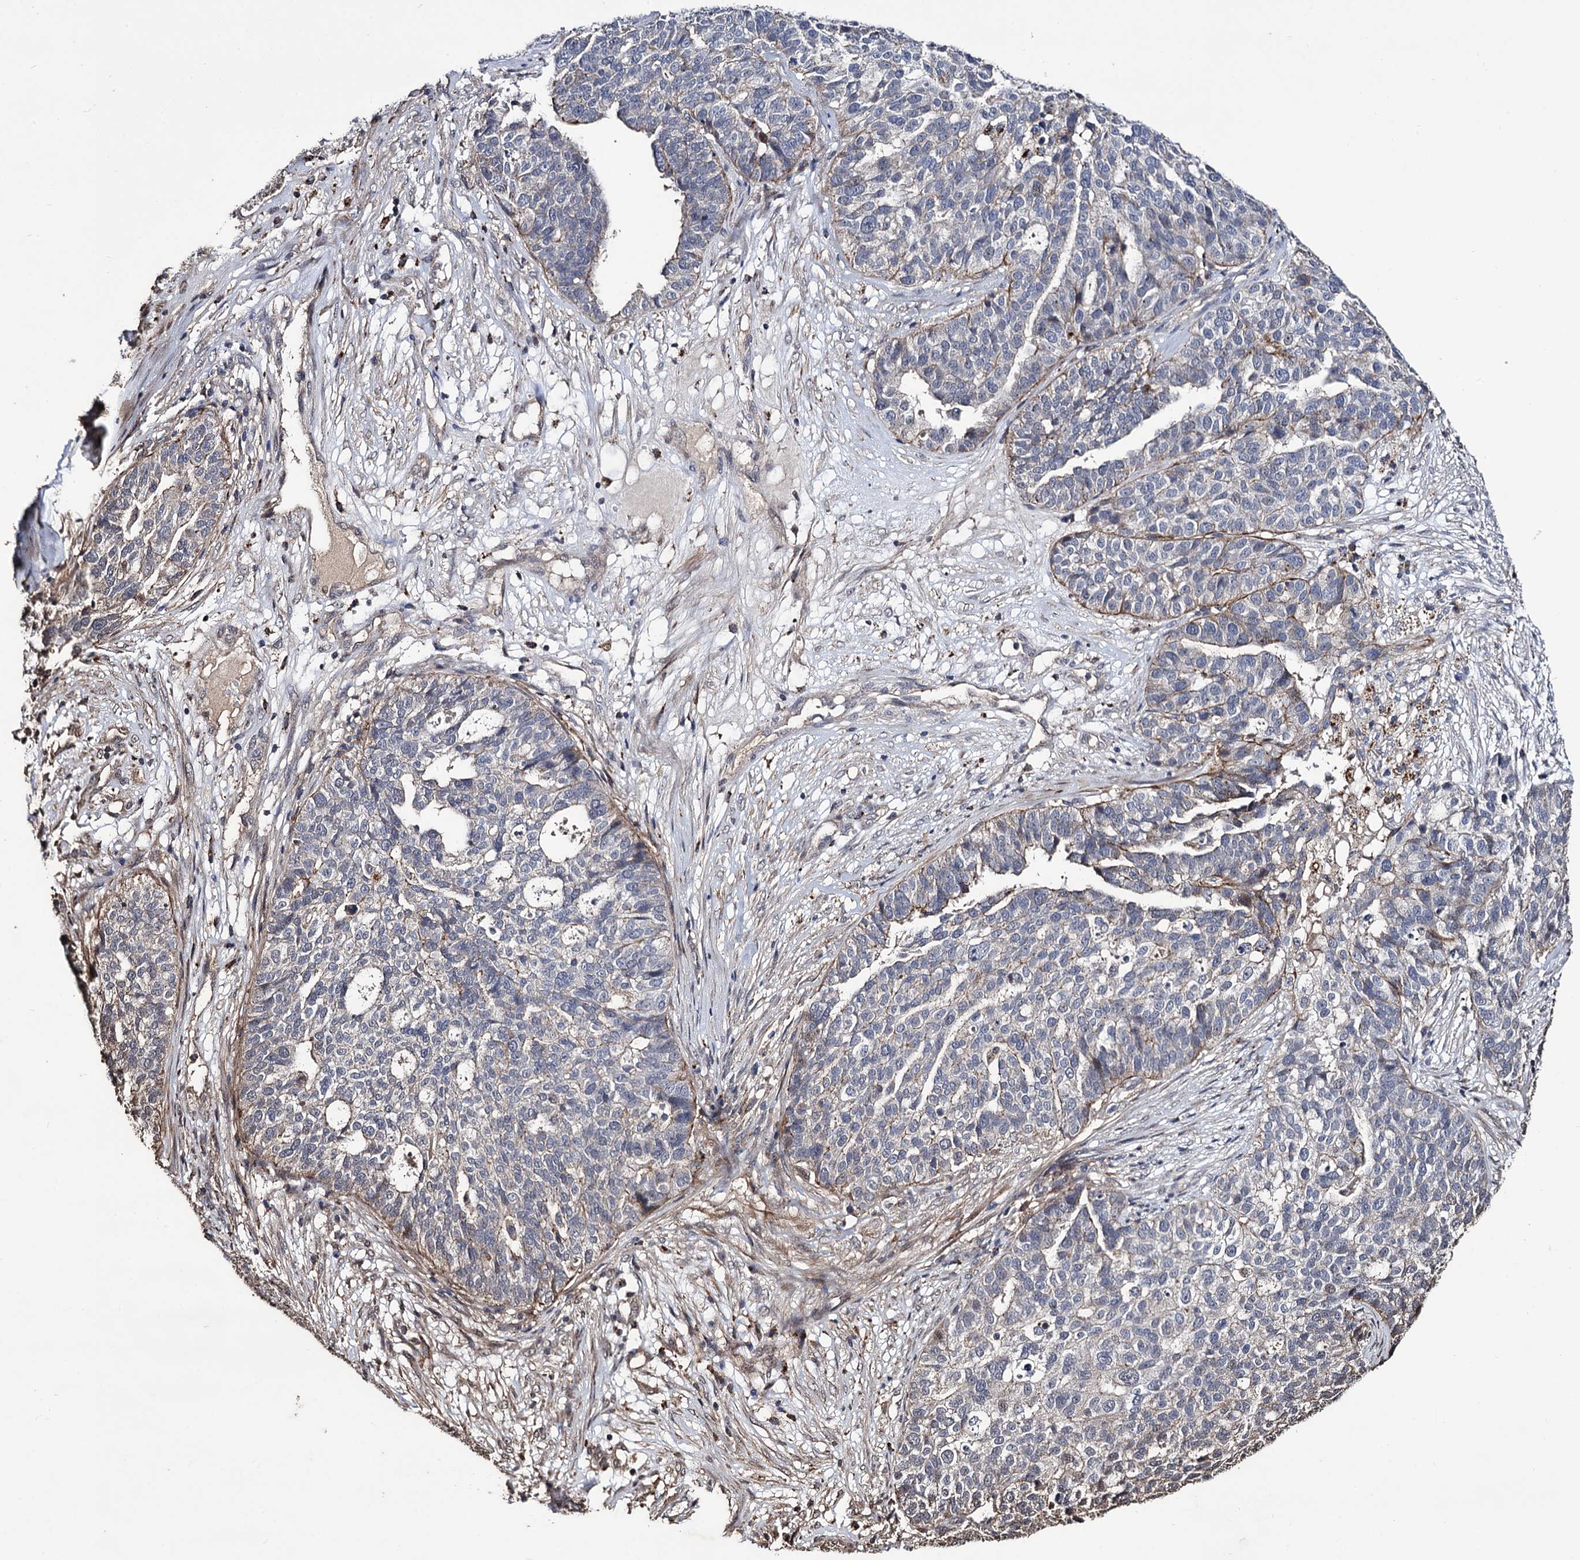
{"staining": {"intensity": "moderate", "quantity": "<25%", "location": "cytoplasmic/membranous"}, "tissue": "ovarian cancer", "cell_type": "Tumor cells", "image_type": "cancer", "snomed": [{"axis": "morphology", "description": "Cystadenocarcinoma, serous, NOS"}, {"axis": "topography", "description": "Ovary"}], "caption": "IHC (DAB (3,3'-diaminobenzidine)) staining of human serous cystadenocarcinoma (ovarian) demonstrates moderate cytoplasmic/membranous protein expression in about <25% of tumor cells.", "gene": "MICAL2", "patient": {"sex": "female", "age": 59}}